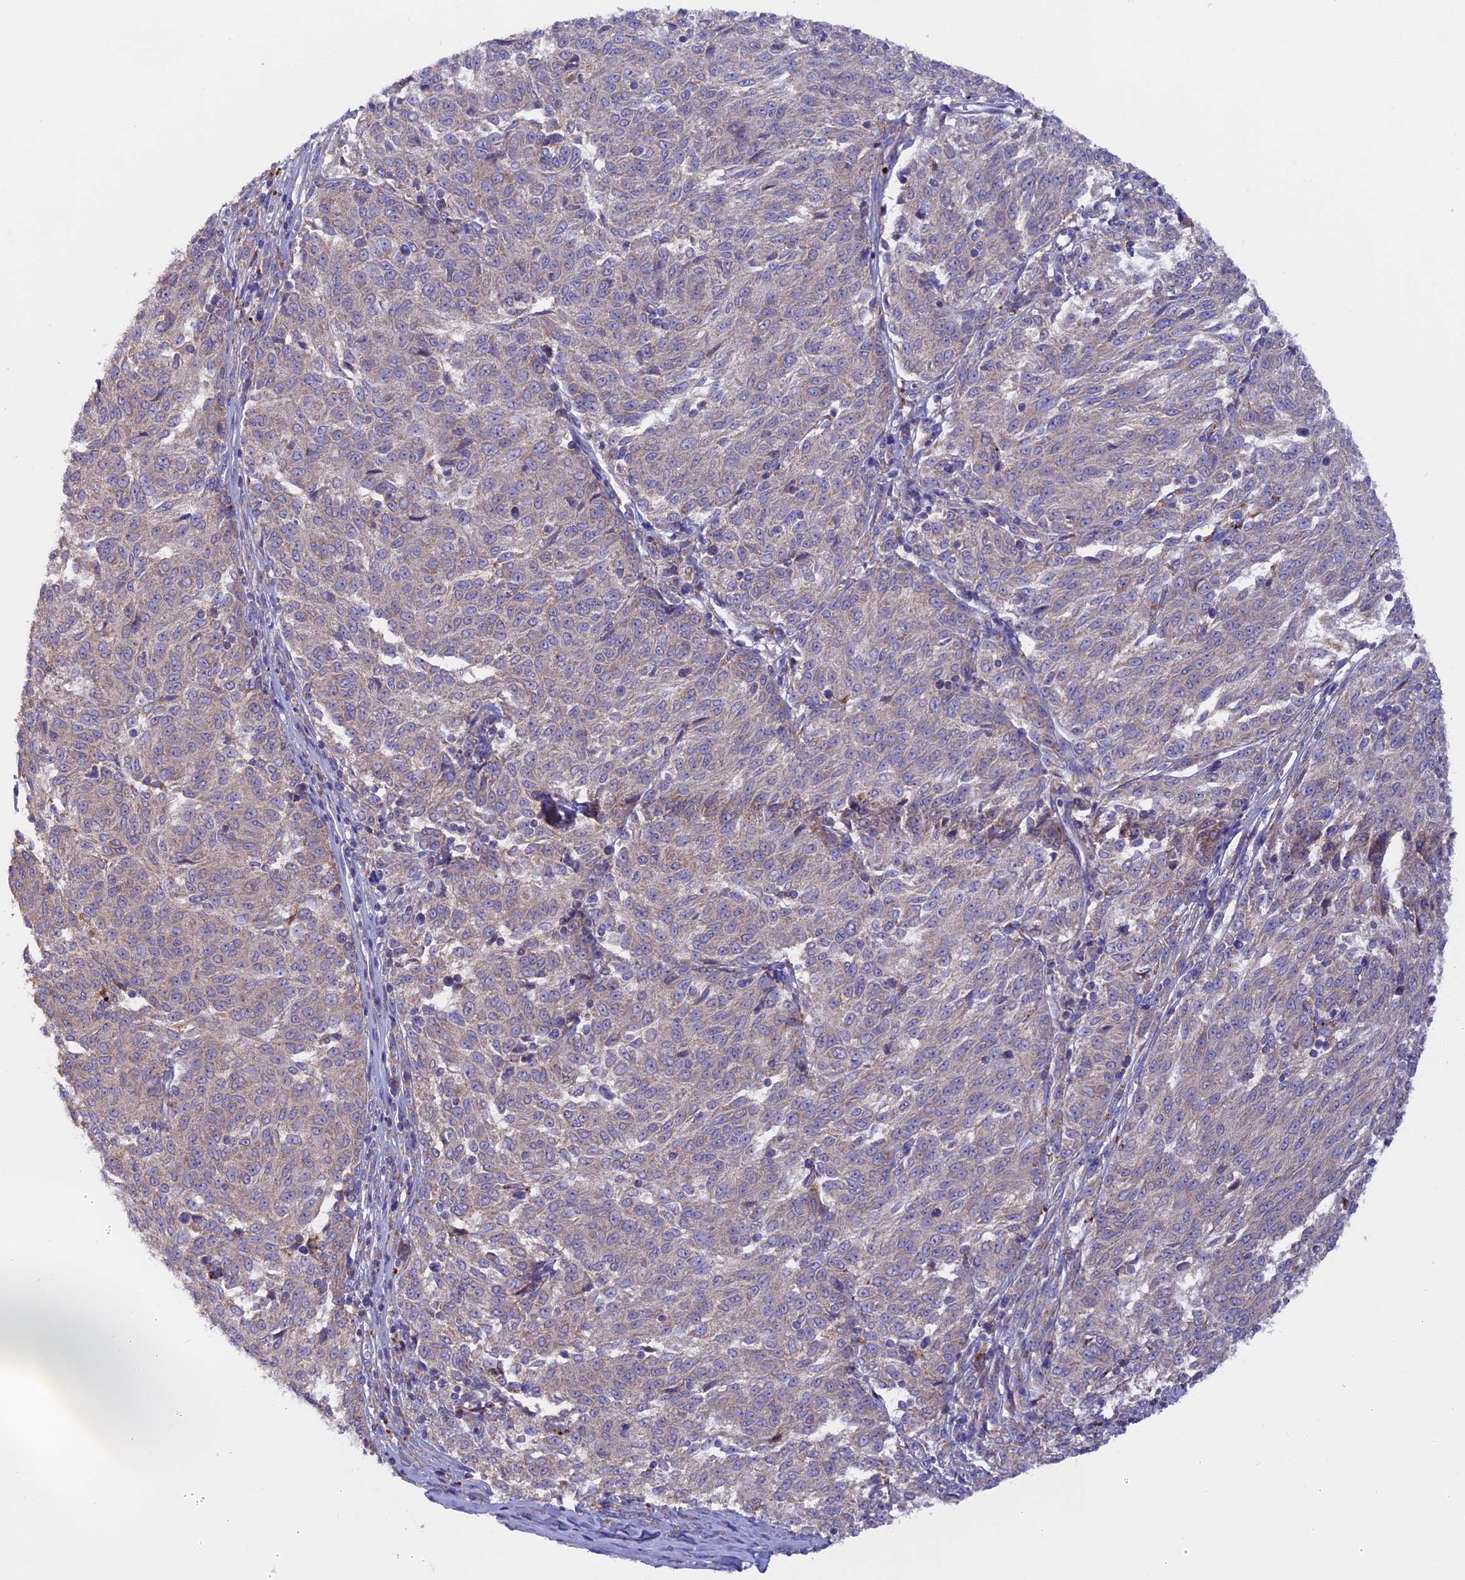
{"staining": {"intensity": "negative", "quantity": "none", "location": "none"}, "tissue": "melanoma", "cell_type": "Tumor cells", "image_type": "cancer", "snomed": [{"axis": "morphology", "description": "Malignant melanoma, NOS"}, {"axis": "topography", "description": "Skin"}], "caption": "High magnification brightfield microscopy of melanoma stained with DAB (brown) and counterstained with hematoxylin (blue): tumor cells show no significant expression.", "gene": "PTPN9", "patient": {"sex": "female", "age": 72}}